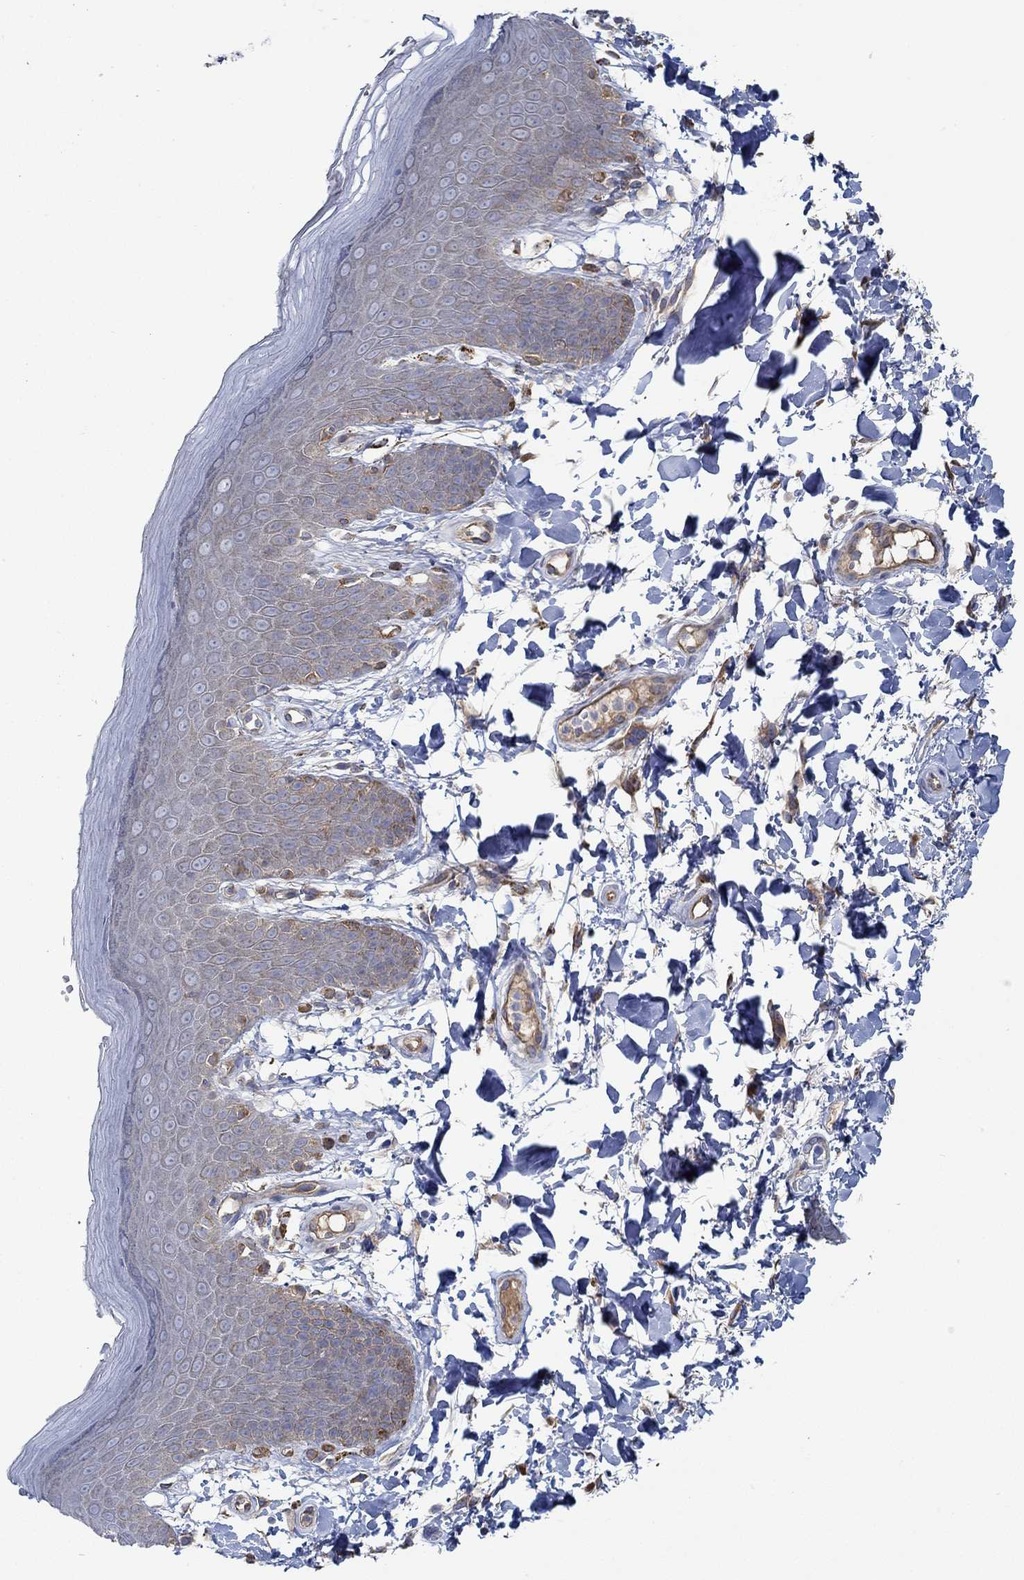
{"staining": {"intensity": "weak", "quantity": "25%-75%", "location": "cytoplasmic/membranous"}, "tissue": "skin", "cell_type": "Epidermal cells", "image_type": "normal", "snomed": [{"axis": "morphology", "description": "Normal tissue, NOS"}, {"axis": "topography", "description": "Anal"}], "caption": "Epidermal cells exhibit low levels of weak cytoplasmic/membranous staining in approximately 25%-75% of cells in normal skin.", "gene": "SPAG9", "patient": {"sex": "male", "age": 53}}